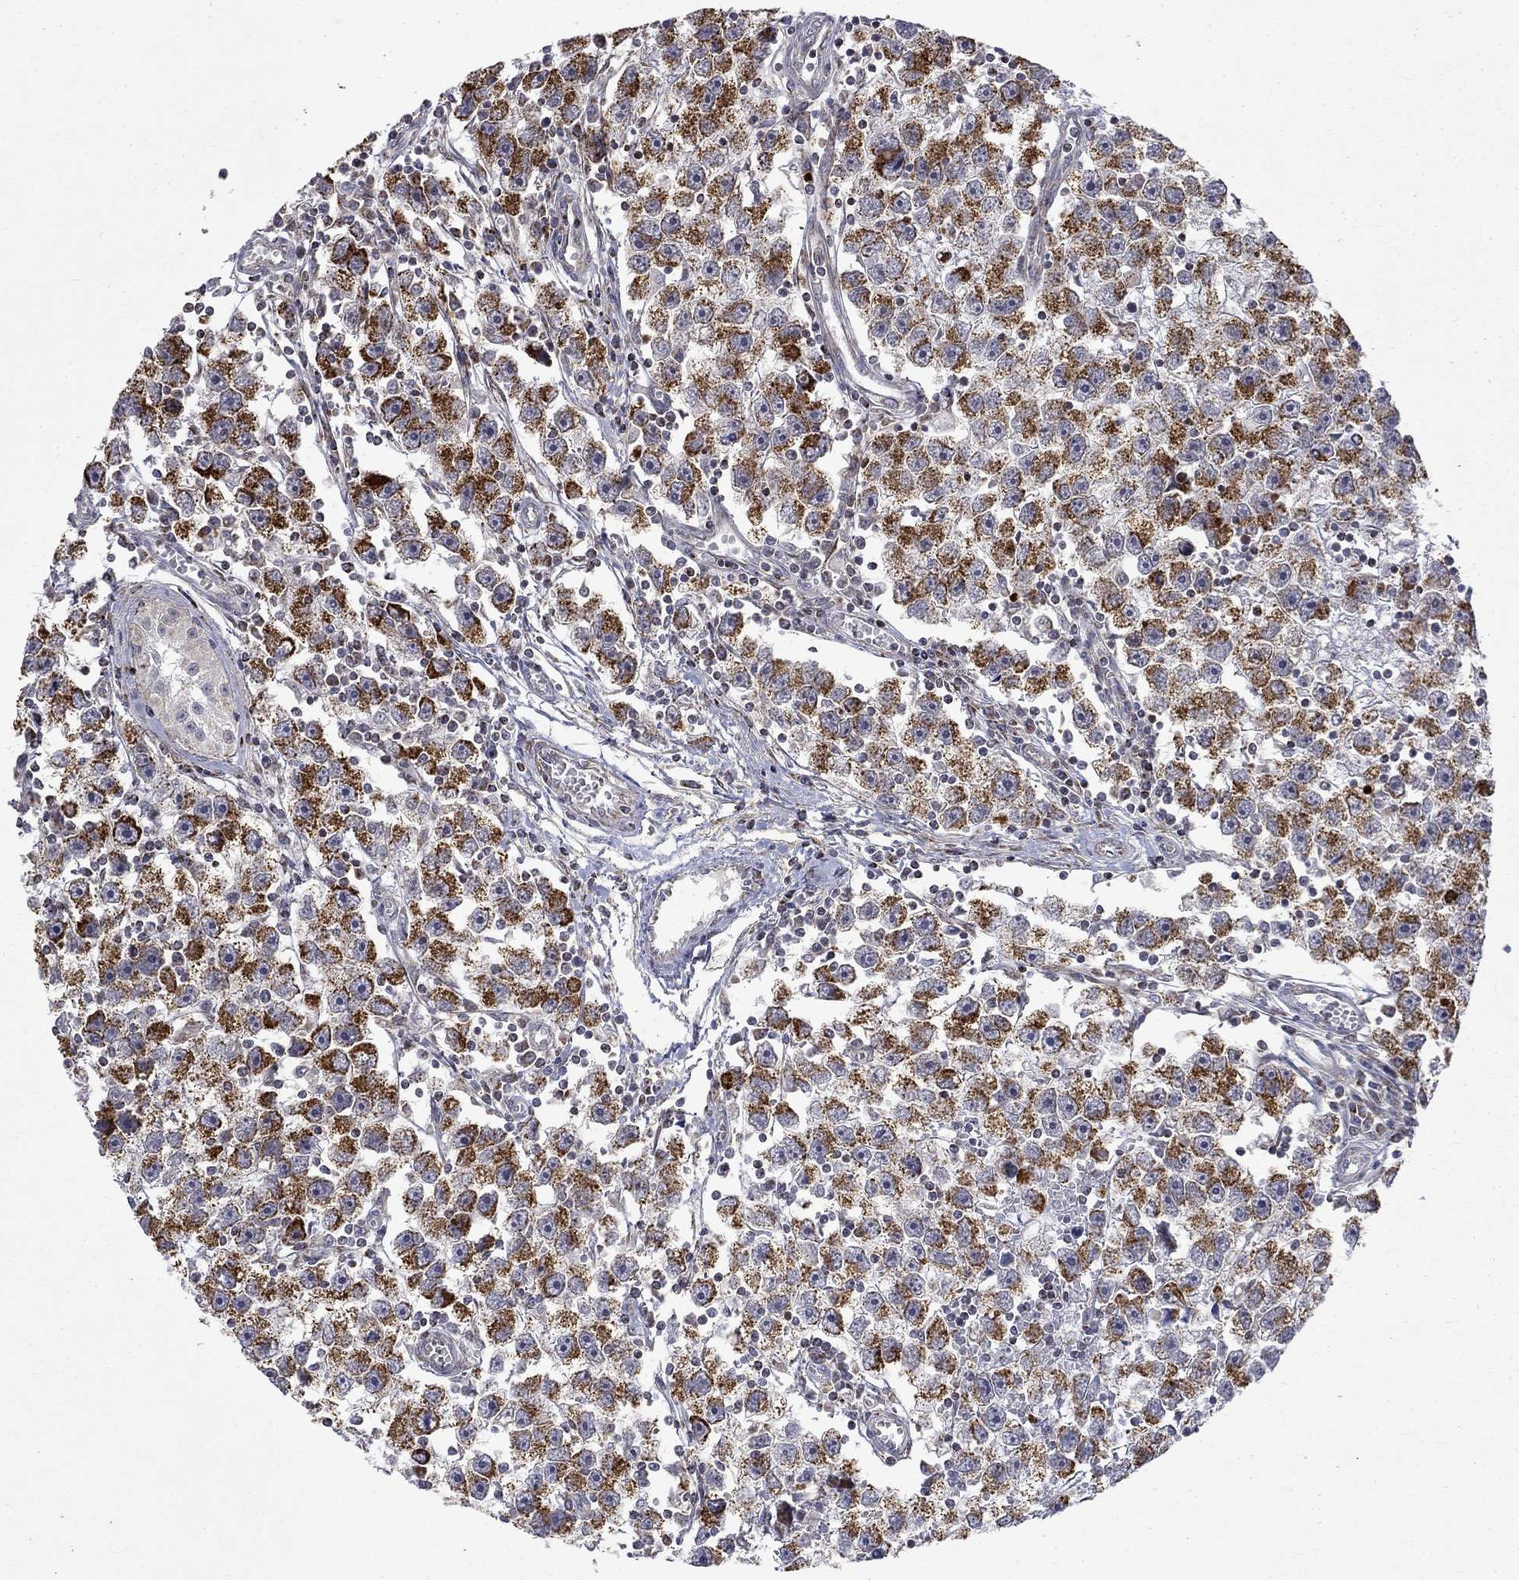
{"staining": {"intensity": "strong", "quantity": "25%-75%", "location": "cytoplasmic/membranous"}, "tissue": "testis cancer", "cell_type": "Tumor cells", "image_type": "cancer", "snomed": [{"axis": "morphology", "description": "Seminoma, NOS"}, {"axis": "topography", "description": "Testis"}], "caption": "Protein analysis of testis cancer (seminoma) tissue reveals strong cytoplasmic/membranous staining in about 25%-75% of tumor cells.", "gene": "PCBP3", "patient": {"sex": "male", "age": 30}}